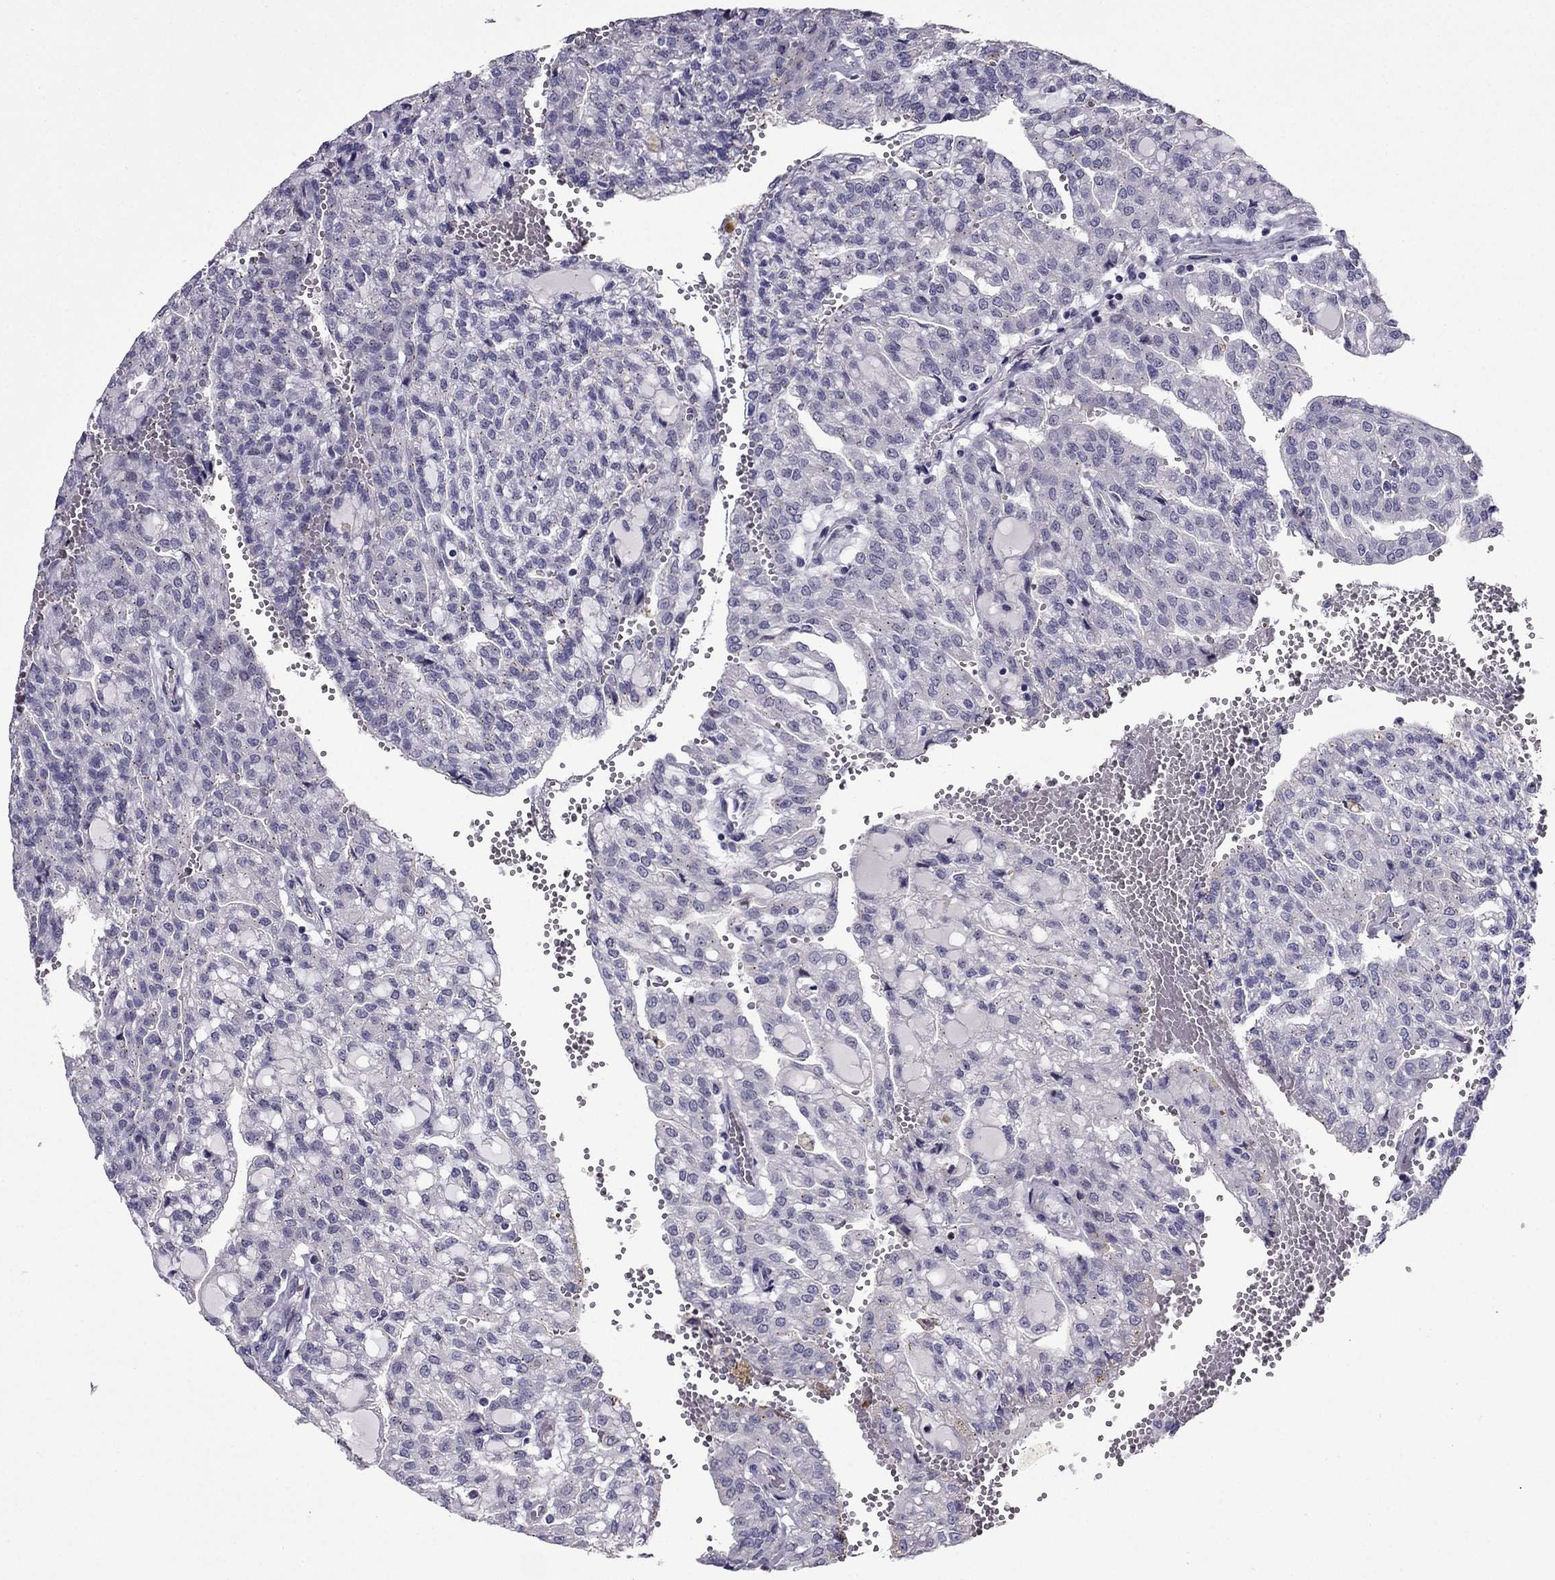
{"staining": {"intensity": "negative", "quantity": "none", "location": "none"}, "tissue": "renal cancer", "cell_type": "Tumor cells", "image_type": "cancer", "snomed": [{"axis": "morphology", "description": "Adenocarcinoma, NOS"}, {"axis": "topography", "description": "Kidney"}], "caption": "Immunohistochemistry (IHC) image of neoplastic tissue: renal adenocarcinoma stained with DAB (3,3'-diaminobenzidine) displays no significant protein expression in tumor cells. (DAB (3,3'-diaminobenzidine) immunohistochemistry, high magnification).", "gene": "MYBPH", "patient": {"sex": "male", "age": 63}}